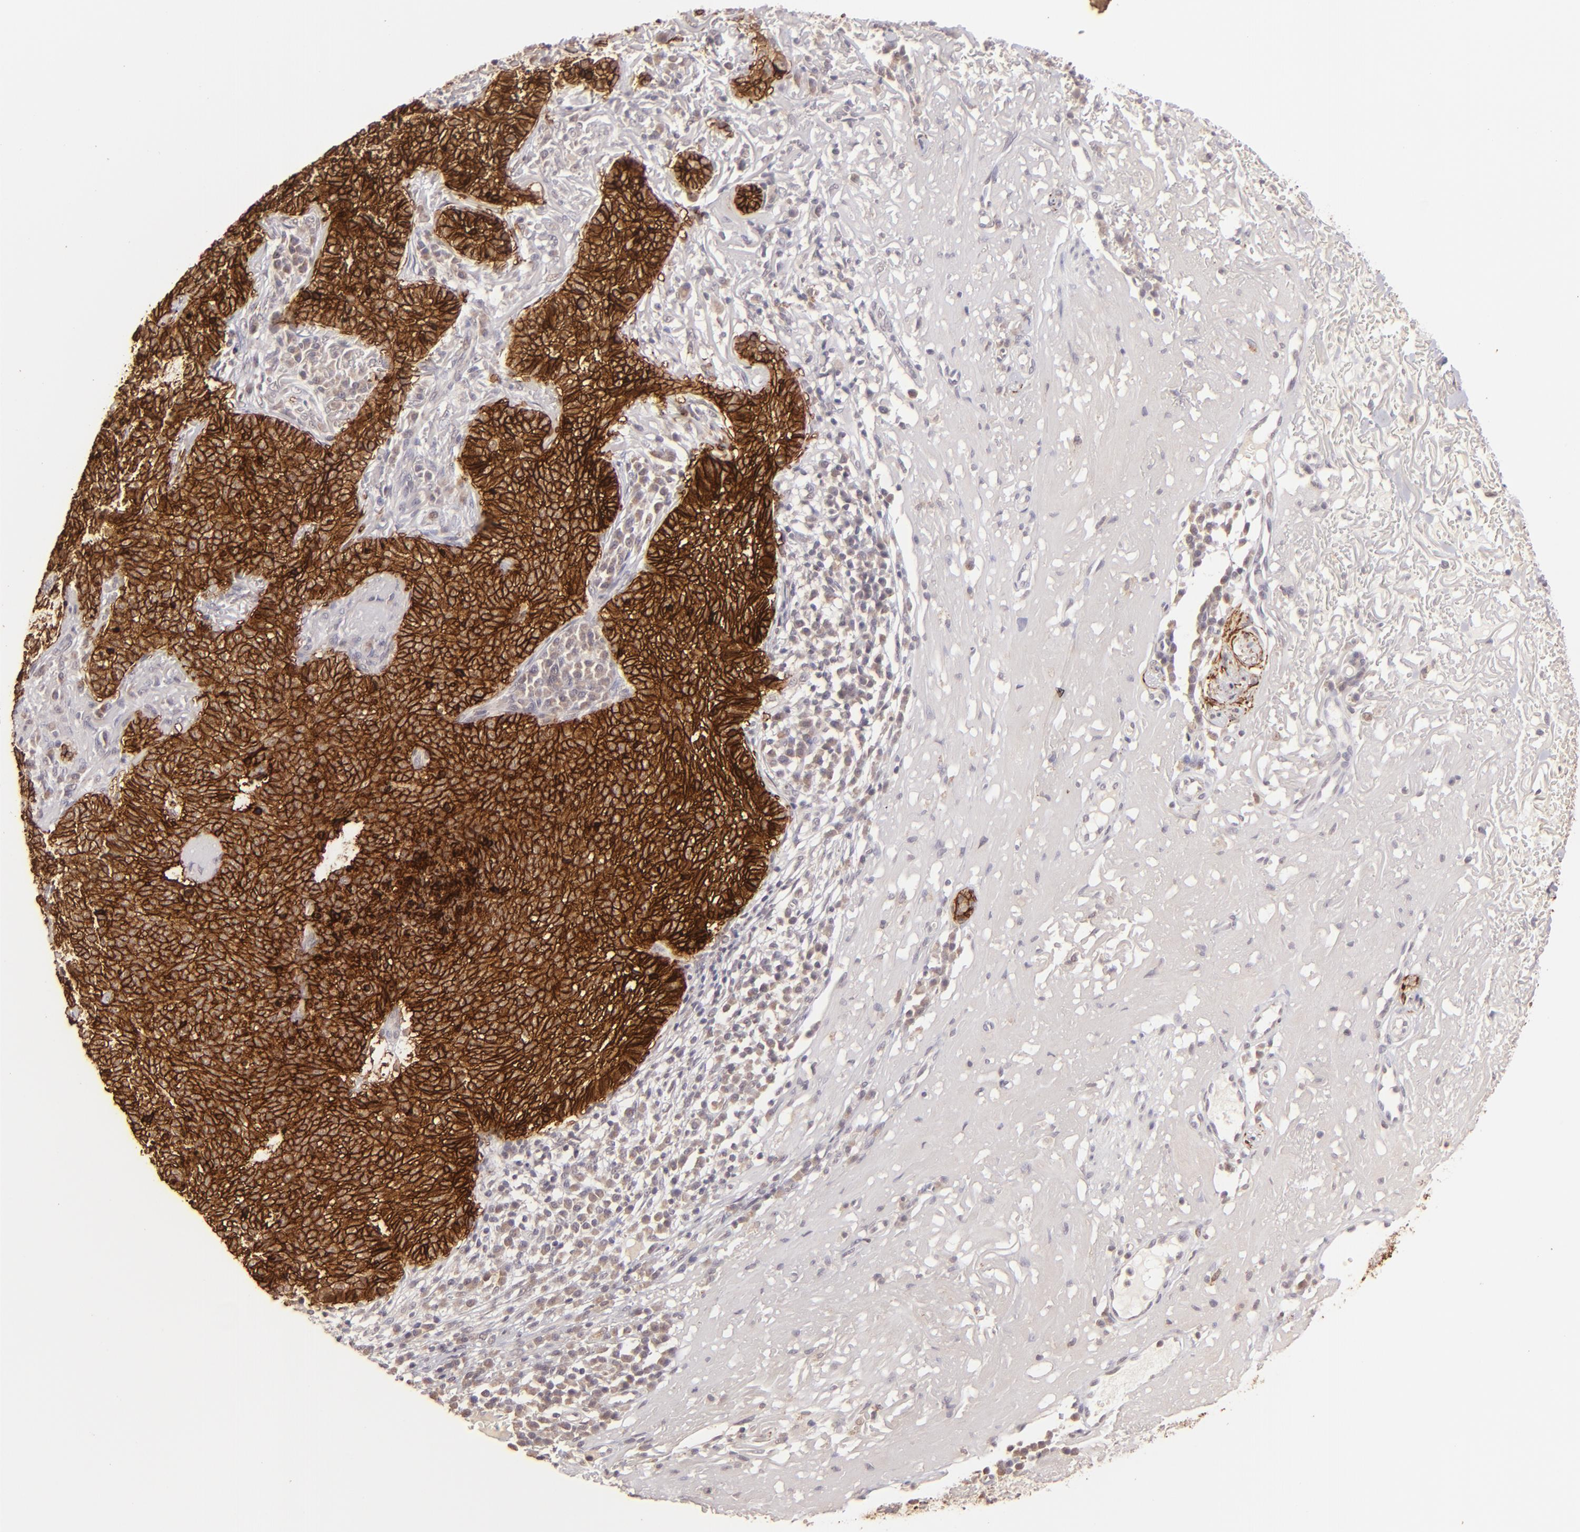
{"staining": {"intensity": "strong", "quantity": ">75%", "location": "cytoplasmic/membranous"}, "tissue": "skin cancer", "cell_type": "Tumor cells", "image_type": "cancer", "snomed": [{"axis": "morphology", "description": "Basal cell carcinoma"}, {"axis": "topography", "description": "Skin"}], "caption": "High-magnification brightfield microscopy of skin cancer stained with DAB (brown) and counterstained with hematoxylin (blue). tumor cells exhibit strong cytoplasmic/membranous positivity is appreciated in approximately>75% of cells.", "gene": "CLDN1", "patient": {"sex": "female", "age": 89}}